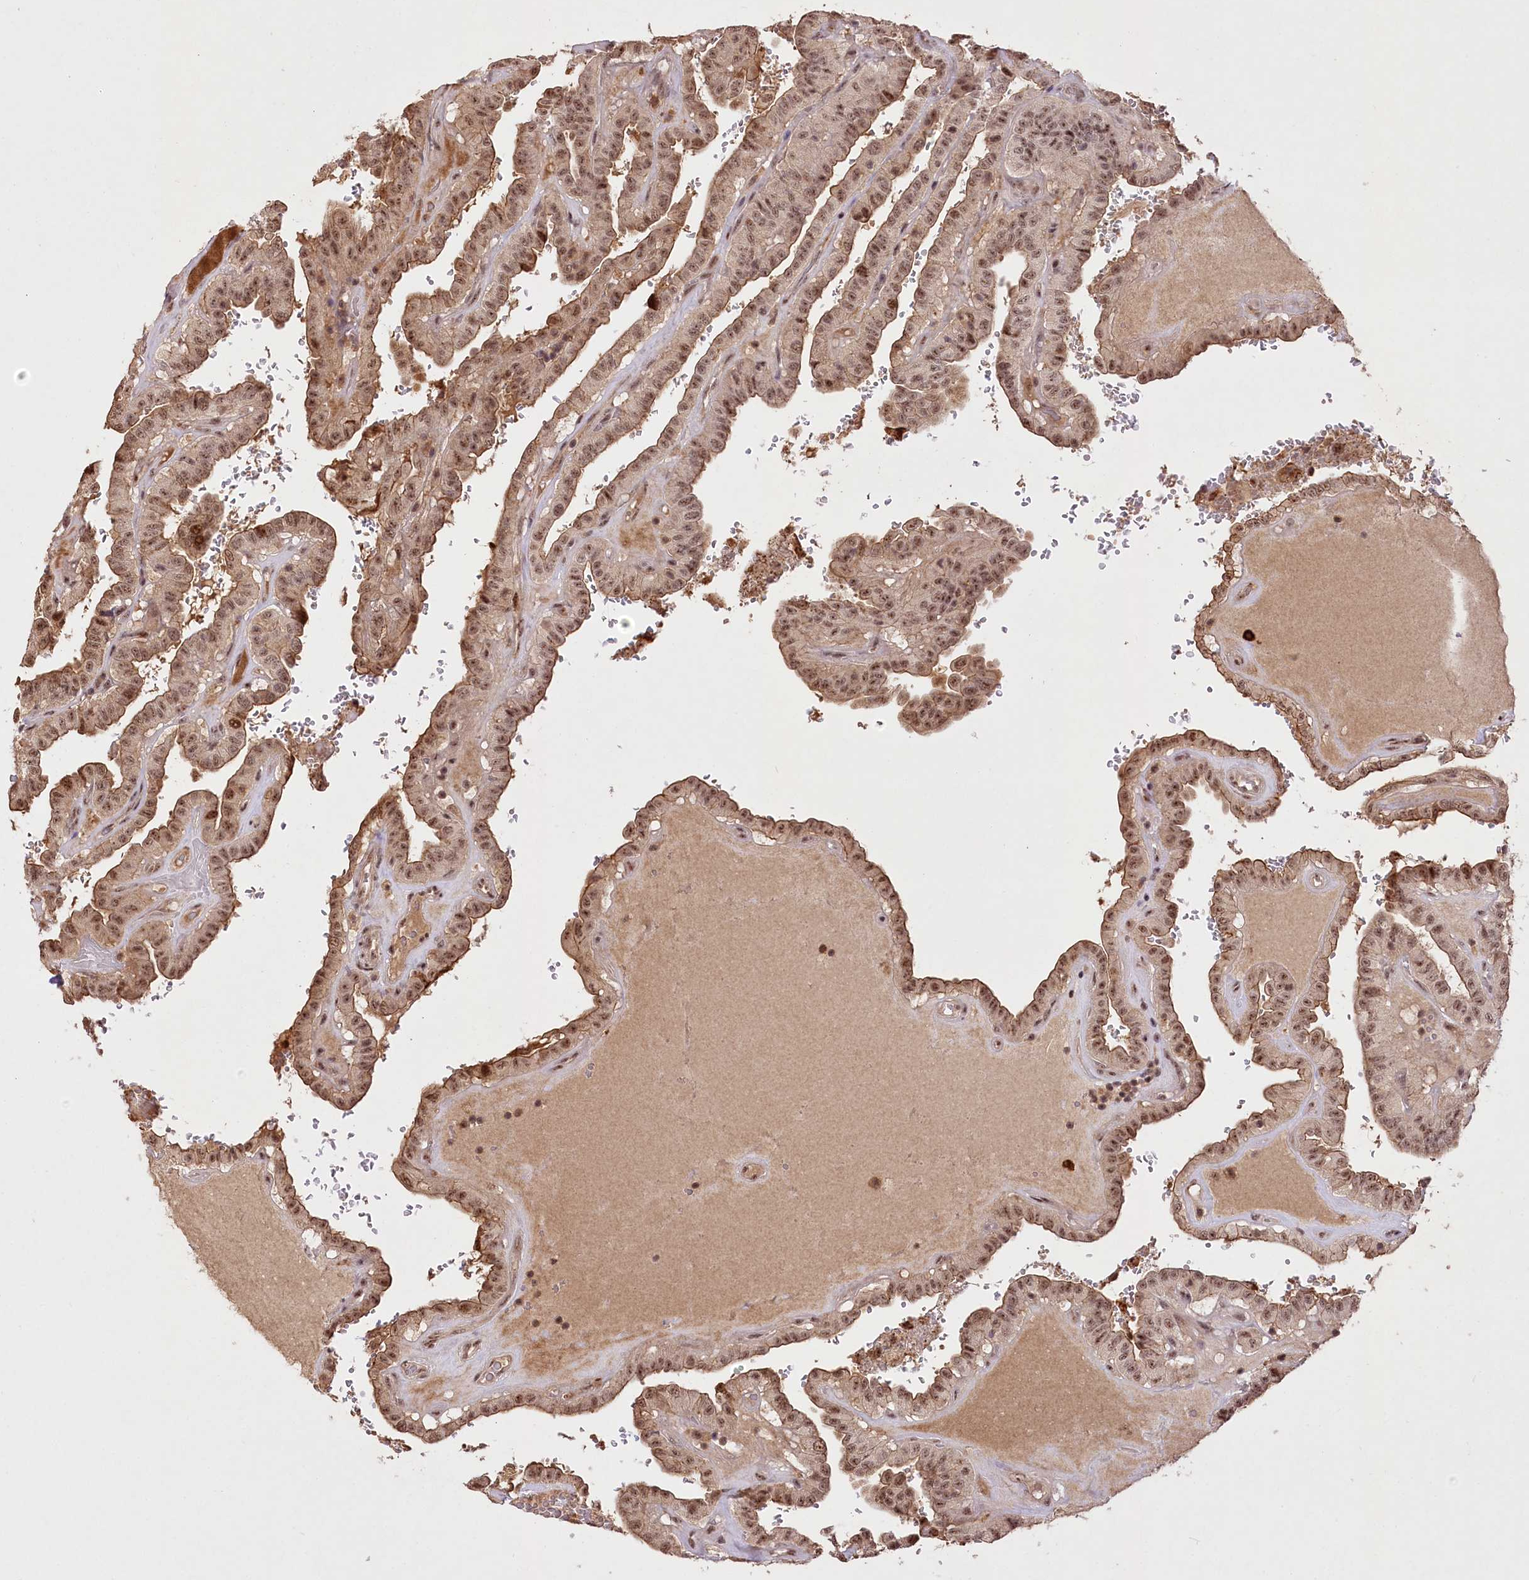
{"staining": {"intensity": "moderate", "quantity": ">75%", "location": "cytoplasmic/membranous,nuclear"}, "tissue": "thyroid cancer", "cell_type": "Tumor cells", "image_type": "cancer", "snomed": [{"axis": "morphology", "description": "Papillary adenocarcinoma, NOS"}, {"axis": "topography", "description": "Thyroid gland"}], "caption": "This is an image of immunohistochemistry staining of thyroid cancer (papillary adenocarcinoma), which shows moderate positivity in the cytoplasmic/membranous and nuclear of tumor cells.", "gene": "PYROXD1", "patient": {"sex": "male", "age": 77}}